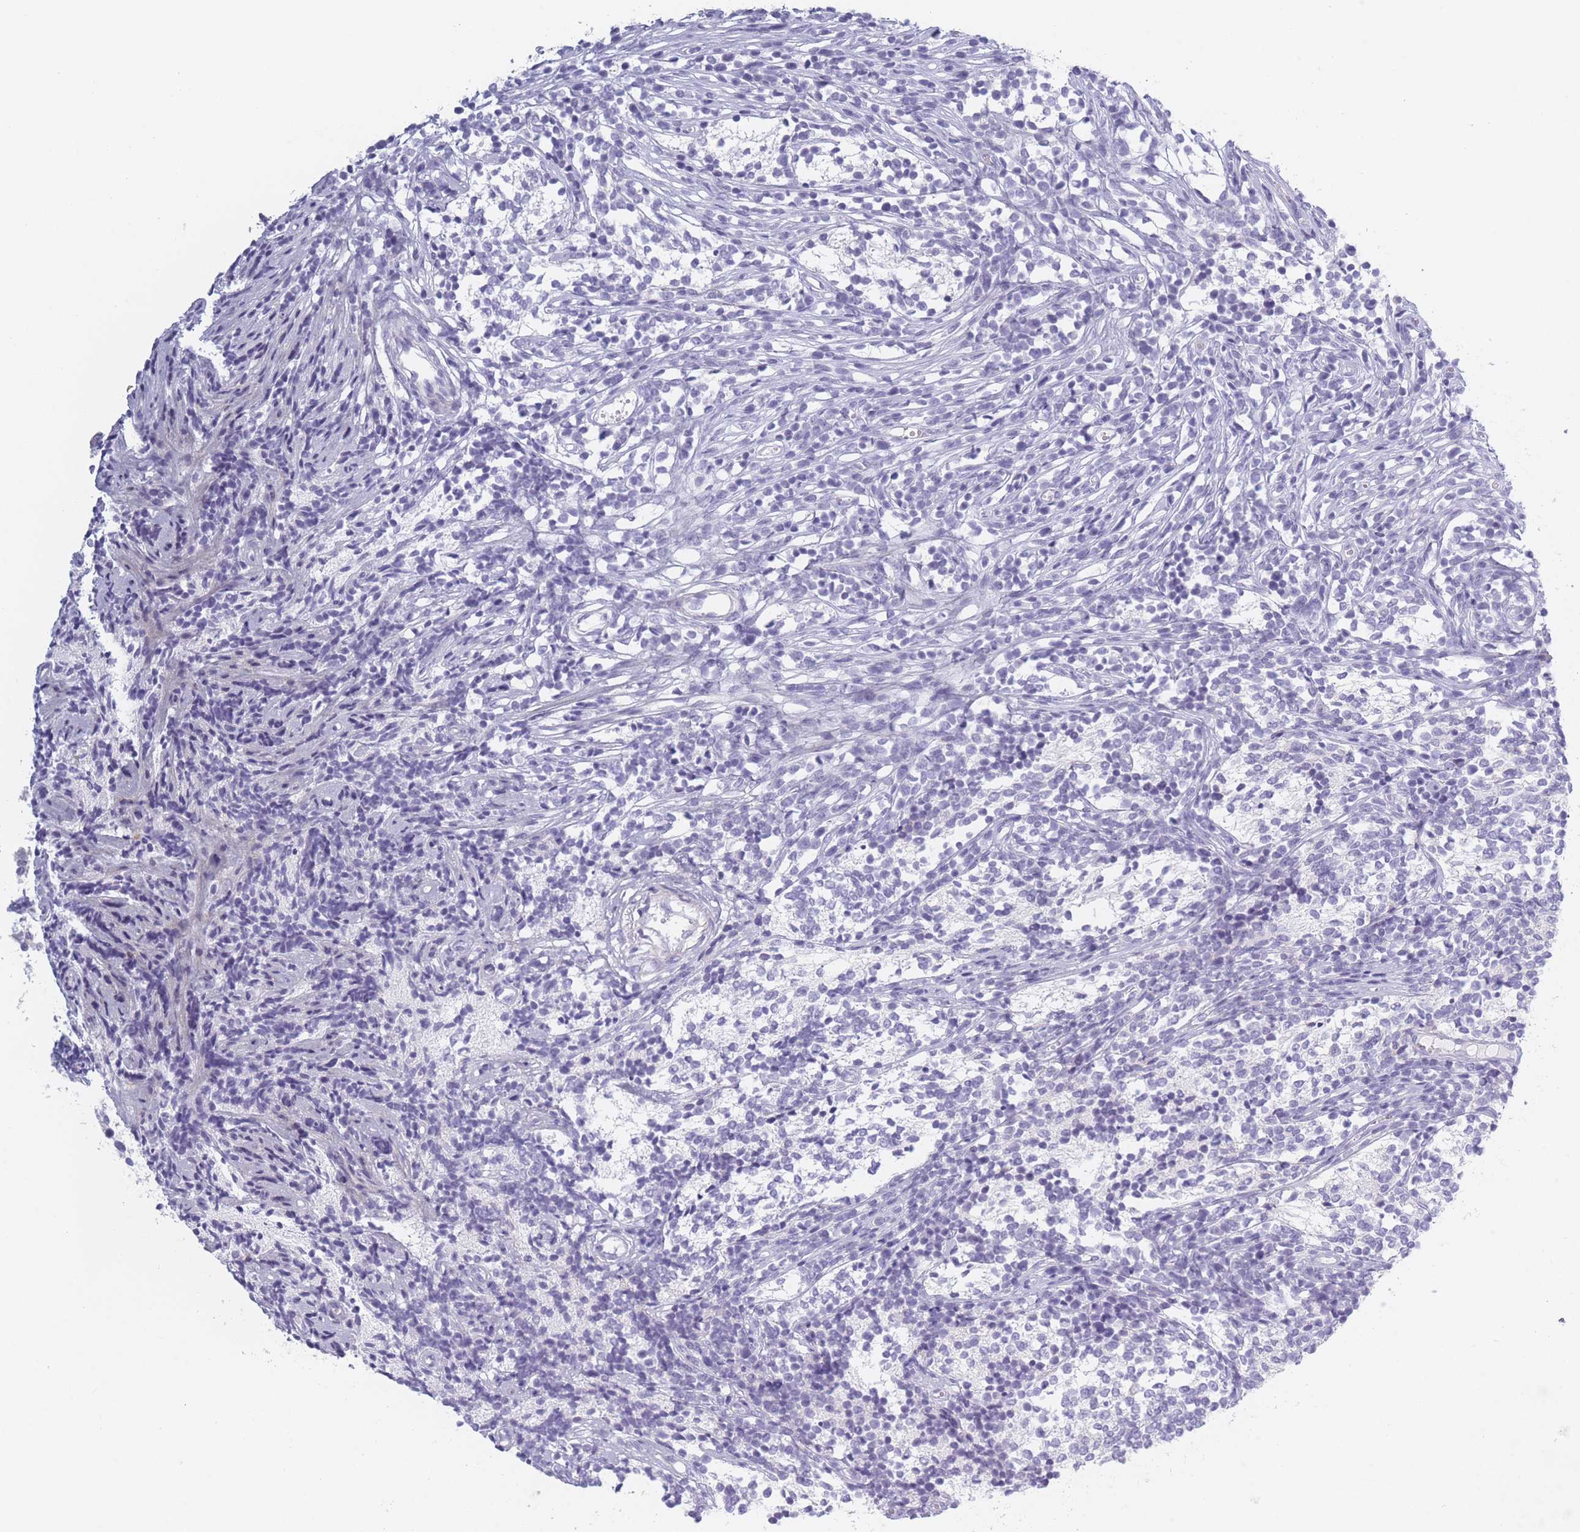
{"staining": {"intensity": "negative", "quantity": "none", "location": "none"}, "tissue": "glioma", "cell_type": "Tumor cells", "image_type": "cancer", "snomed": [{"axis": "morphology", "description": "Glioma, malignant, Low grade"}, {"axis": "topography", "description": "Brain"}], "caption": "Malignant low-grade glioma stained for a protein using immunohistochemistry (IHC) exhibits no expression tumor cells.", "gene": "PLEKHG2", "patient": {"sex": "female", "age": 1}}